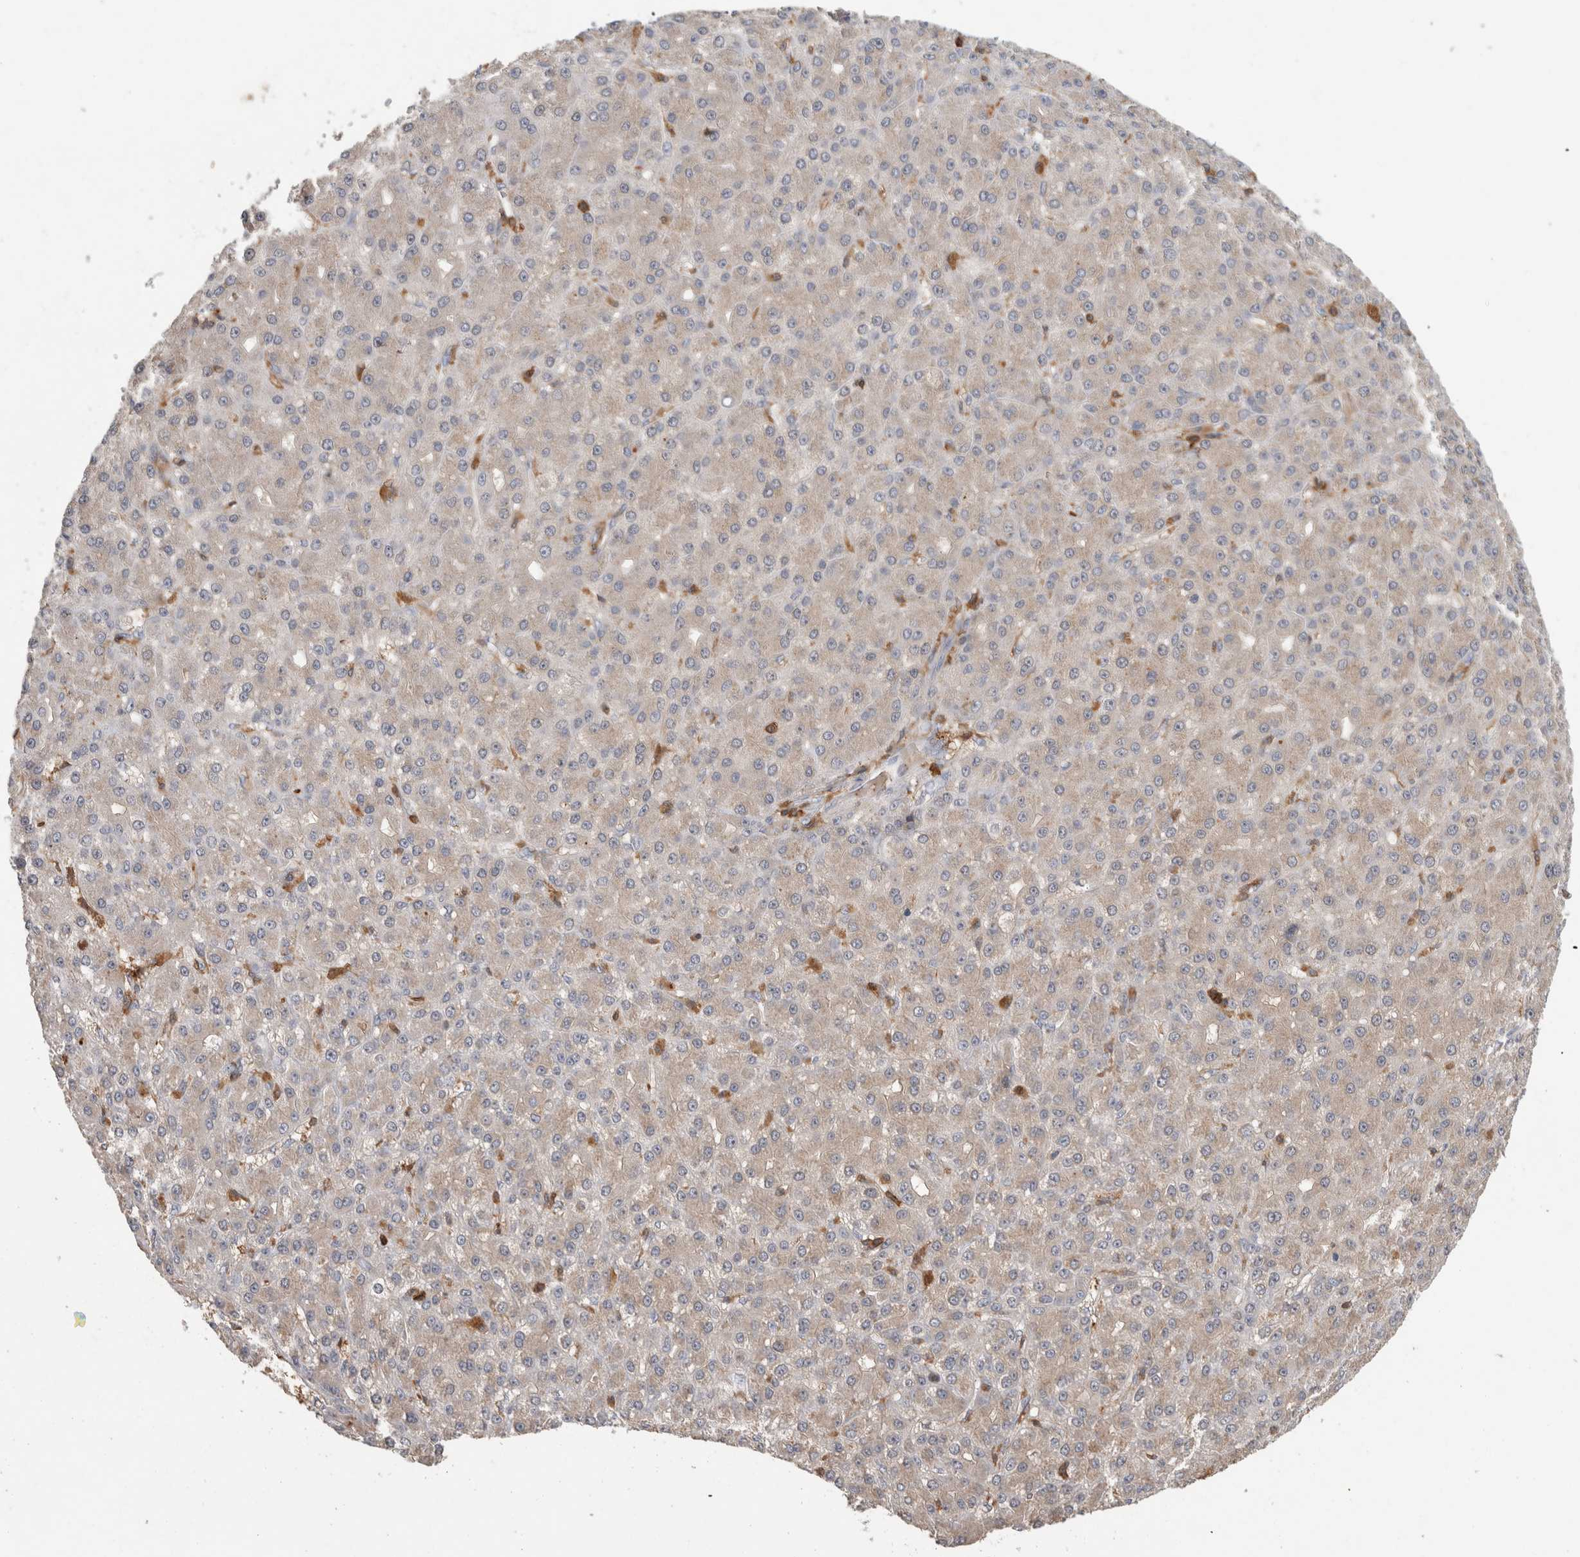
{"staining": {"intensity": "weak", "quantity": "25%-75%", "location": "cytoplasmic/membranous"}, "tissue": "liver cancer", "cell_type": "Tumor cells", "image_type": "cancer", "snomed": [{"axis": "morphology", "description": "Carcinoma, Hepatocellular, NOS"}, {"axis": "topography", "description": "Liver"}], "caption": "Protein analysis of hepatocellular carcinoma (liver) tissue exhibits weak cytoplasmic/membranous expression in about 25%-75% of tumor cells.", "gene": "GFRA2", "patient": {"sex": "male", "age": 67}}